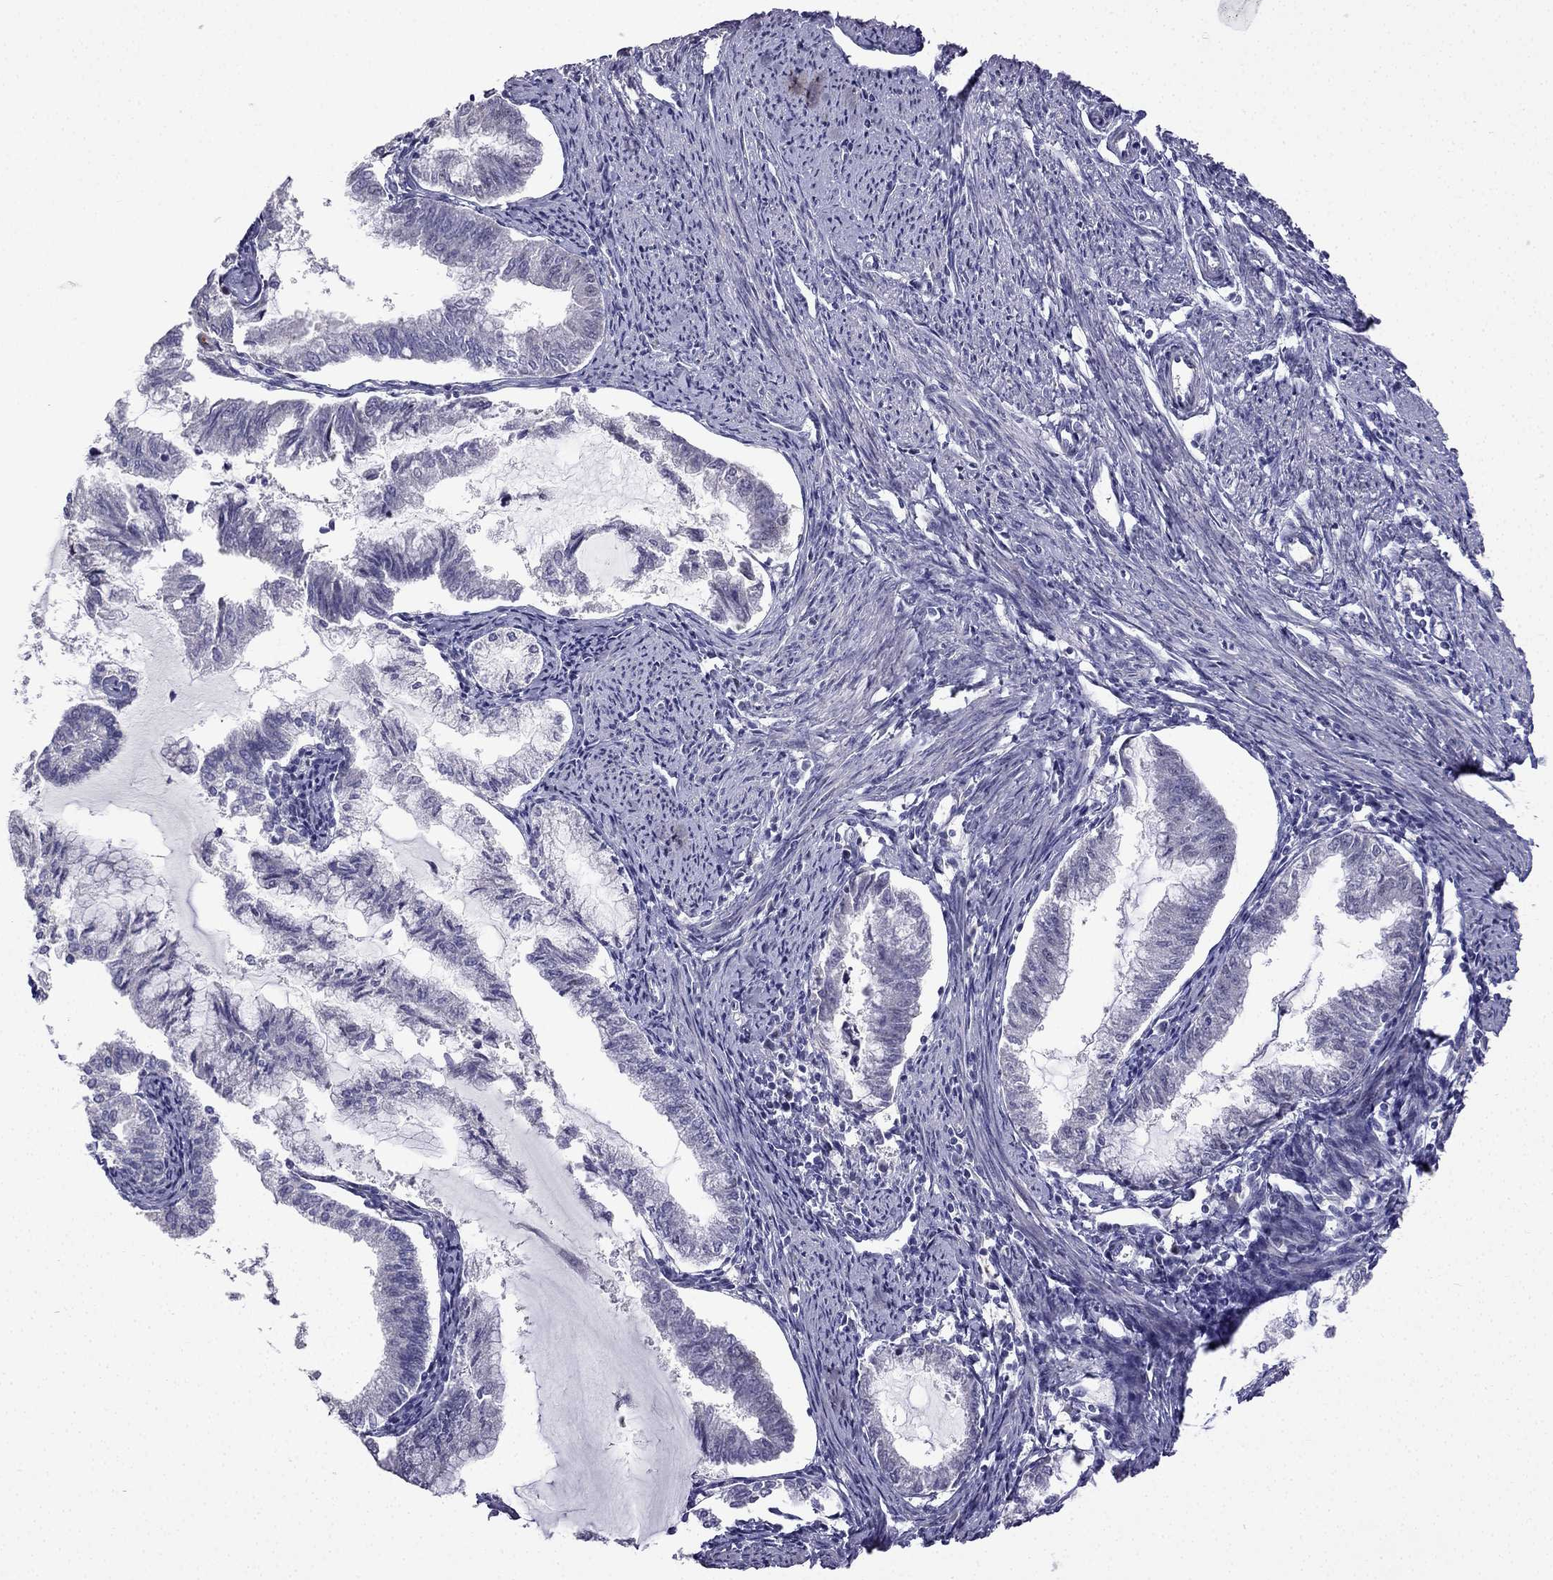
{"staining": {"intensity": "negative", "quantity": "none", "location": "none"}, "tissue": "endometrial cancer", "cell_type": "Tumor cells", "image_type": "cancer", "snomed": [{"axis": "morphology", "description": "Adenocarcinoma, NOS"}, {"axis": "topography", "description": "Endometrium"}], "caption": "A histopathology image of human endometrial cancer is negative for staining in tumor cells.", "gene": "UHRF1", "patient": {"sex": "female", "age": 79}}